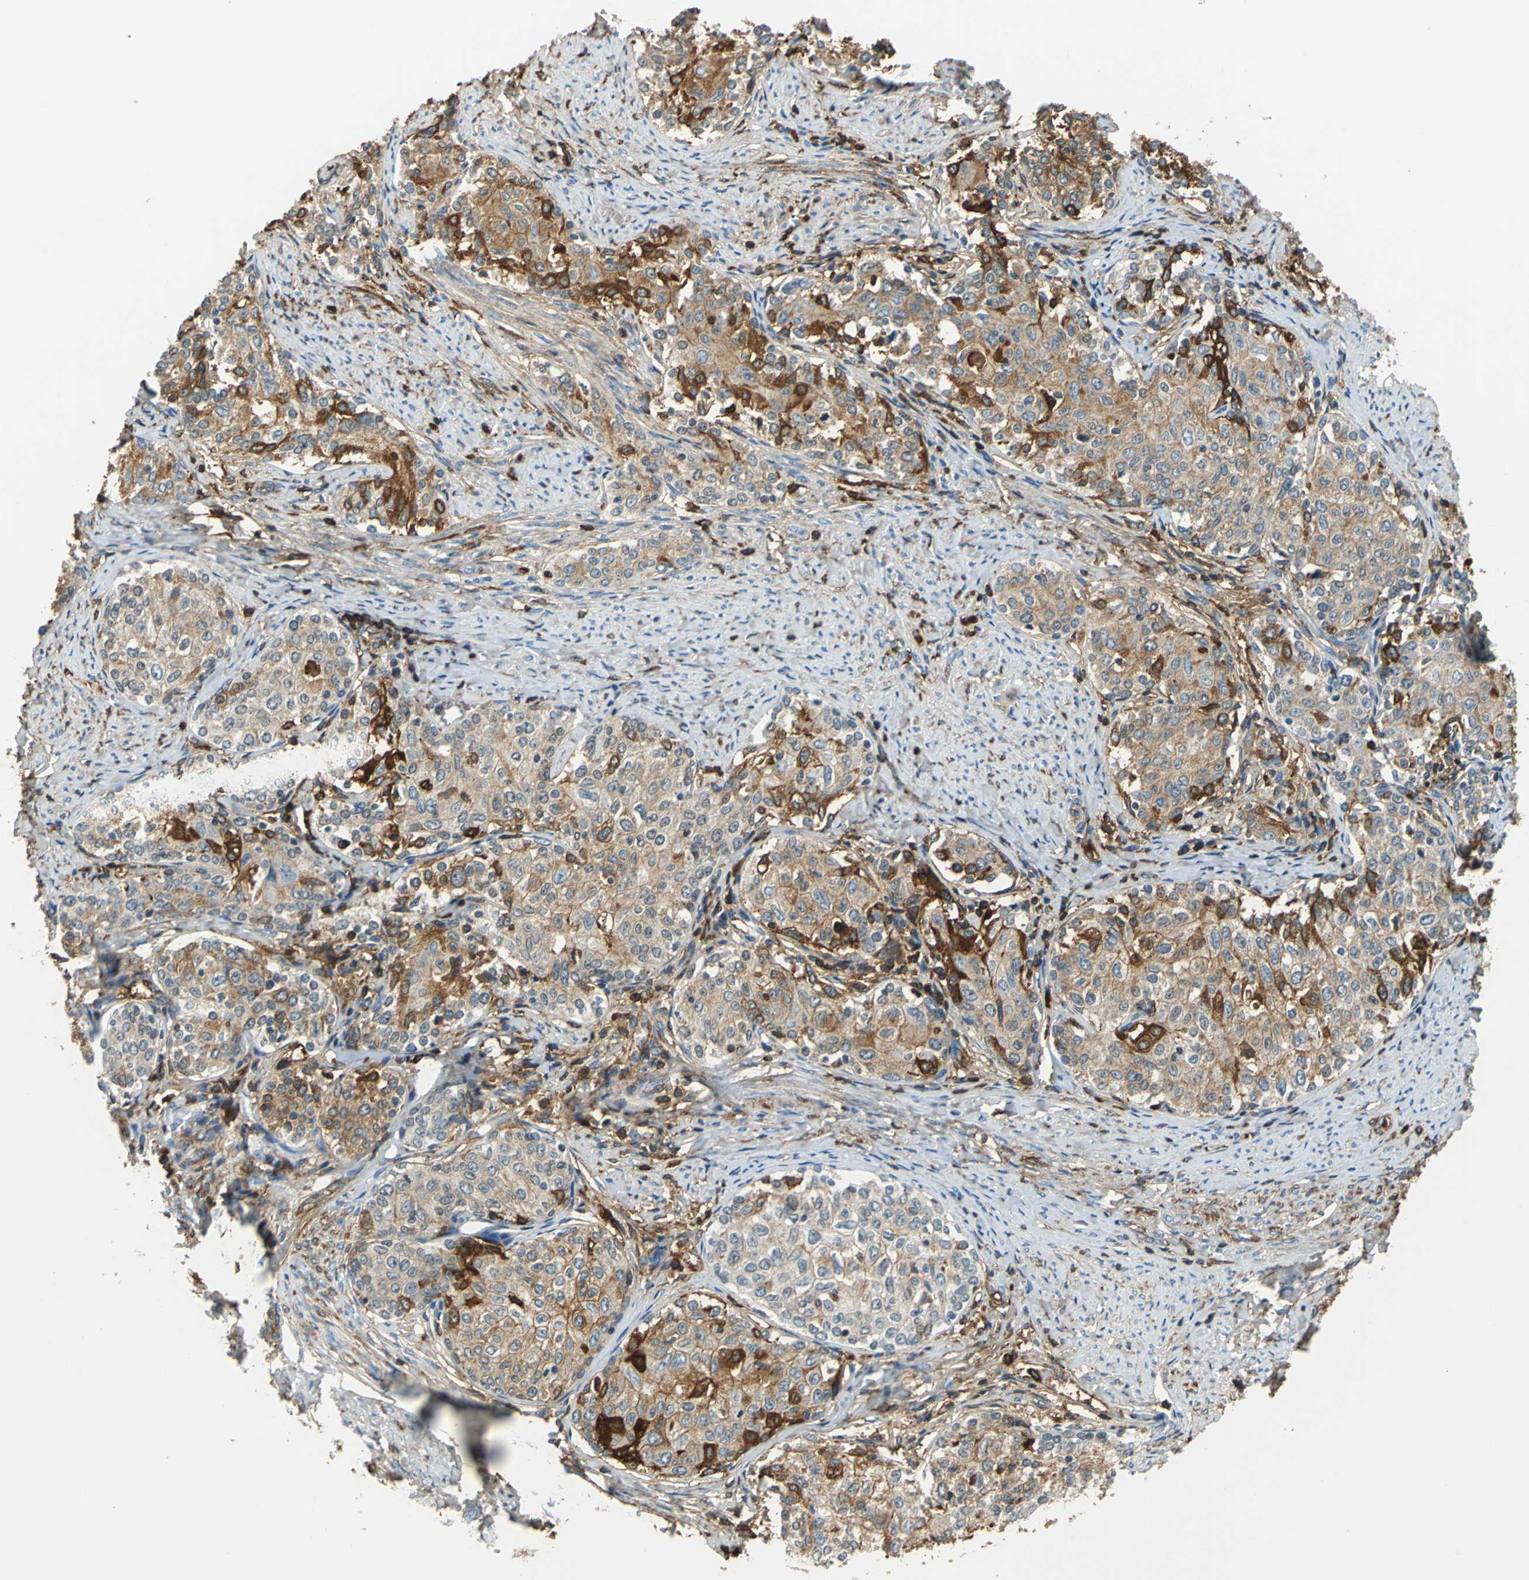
{"staining": {"intensity": "moderate", "quantity": ">75%", "location": "cytoplasmic/membranous"}, "tissue": "cervical cancer", "cell_type": "Tumor cells", "image_type": "cancer", "snomed": [{"axis": "morphology", "description": "Squamous cell carcinoma, NOS"}, {"axis": "morphology", "description": "Adenocarcinoma, NOS"}, {"axis": "topography", "description": "Cervix"}], "caption": "Protein staining exhibits moderate cytoplasmic/membranous expression in approximately >75% of tumor cells in cervical cancer (squamous cell carcinoma).", "gene": "ALB", "patient": {"sex": "female", "age": 52}}